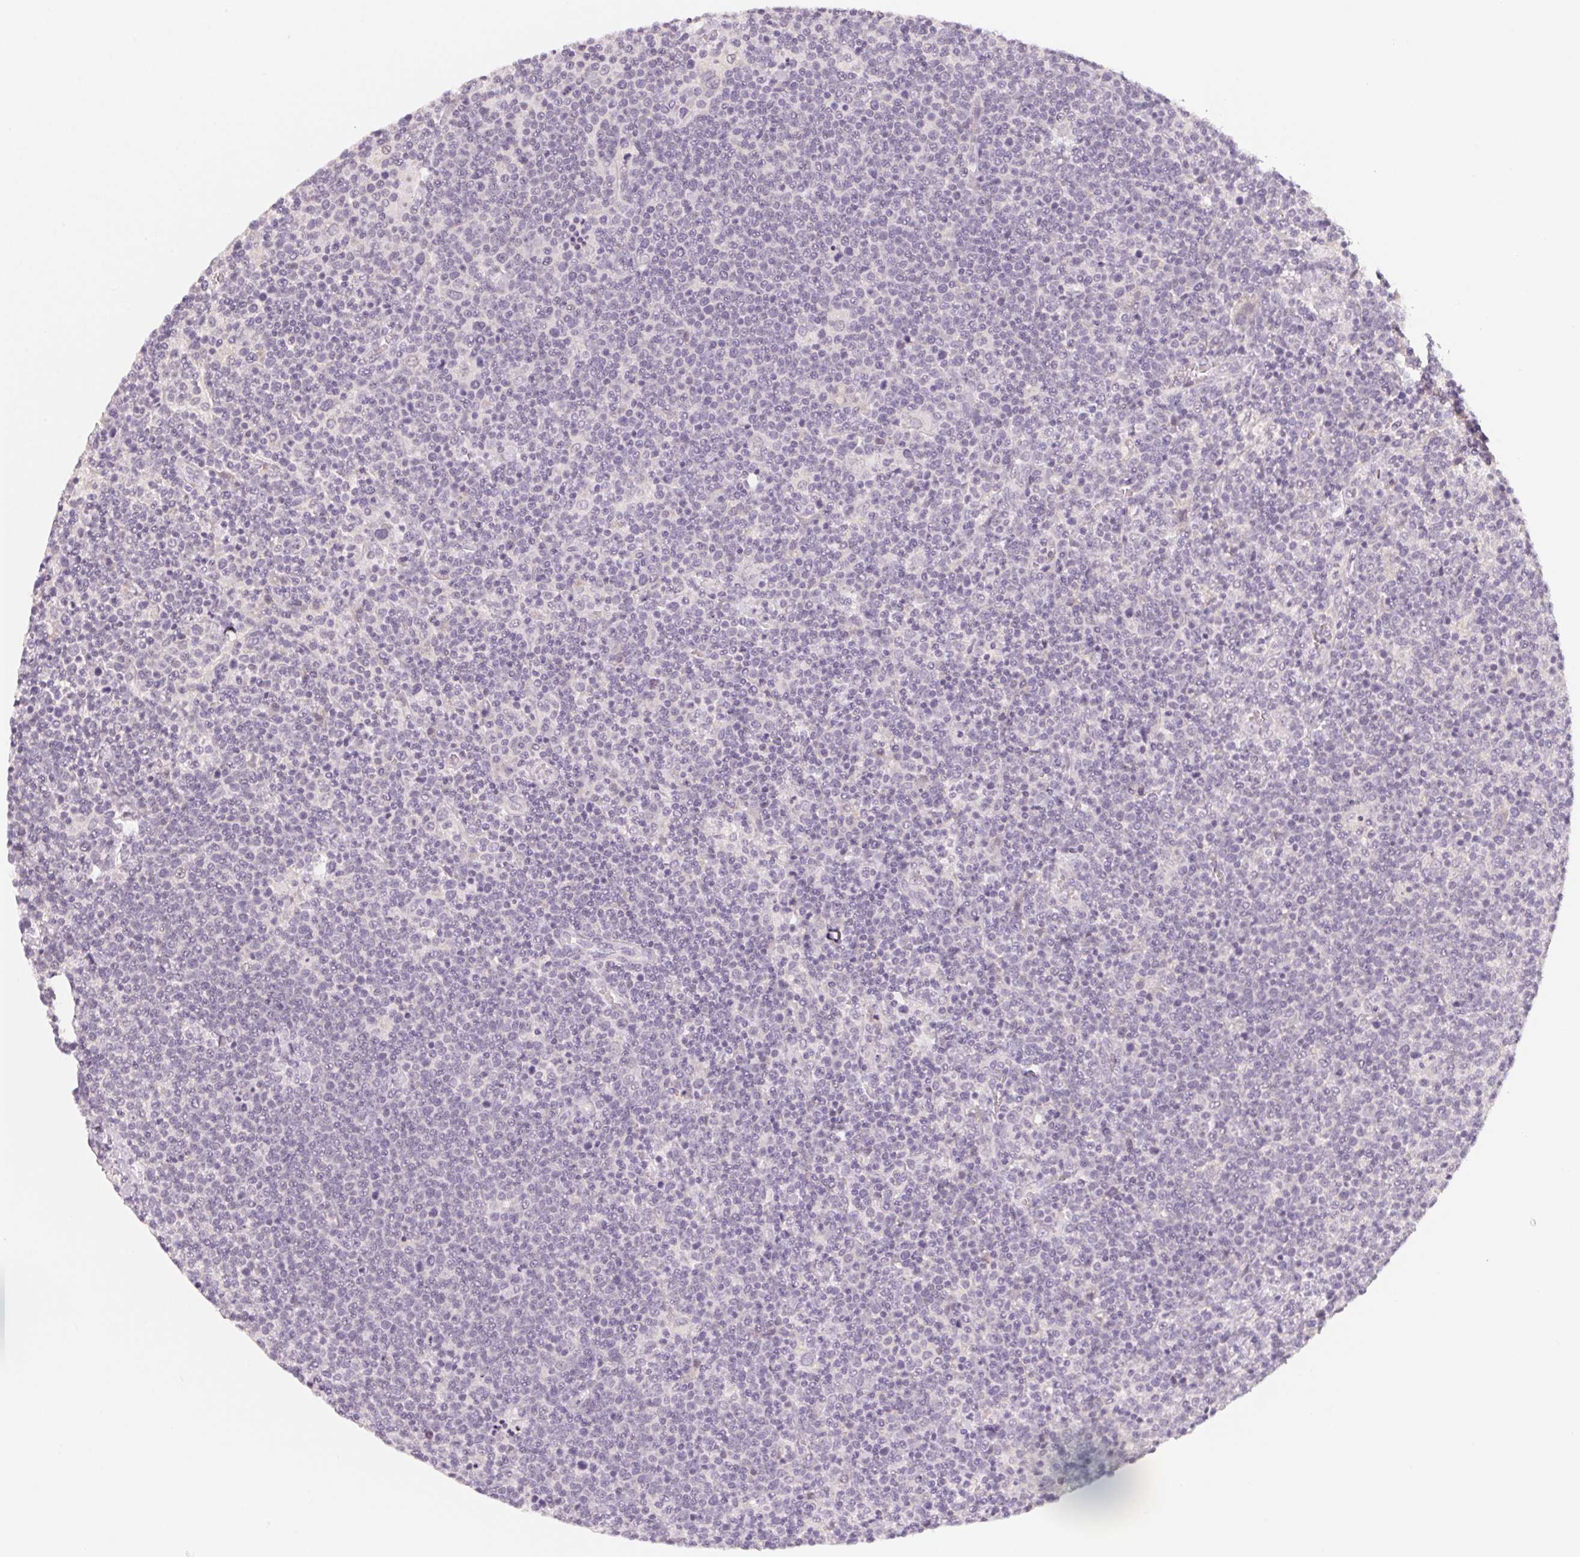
{"staining": {"intensity": "negative", "quantity": "none", "location": "none"}, "tissue": "lymphoma", "cell_type": "Tumor cells", "image_type": "cancer", "snomed": [{"axis": "morphology", "description": "Malignant lymphoma, non-Hodgkin's type, High grade"}, {"axis": "topography", "description": "Lymph node"}], "caption": "An image of human lymphoma is negative for staining in tumor cells.", "gene": "ANKRD31", "patient": {"sex": "male", "age": 61}}